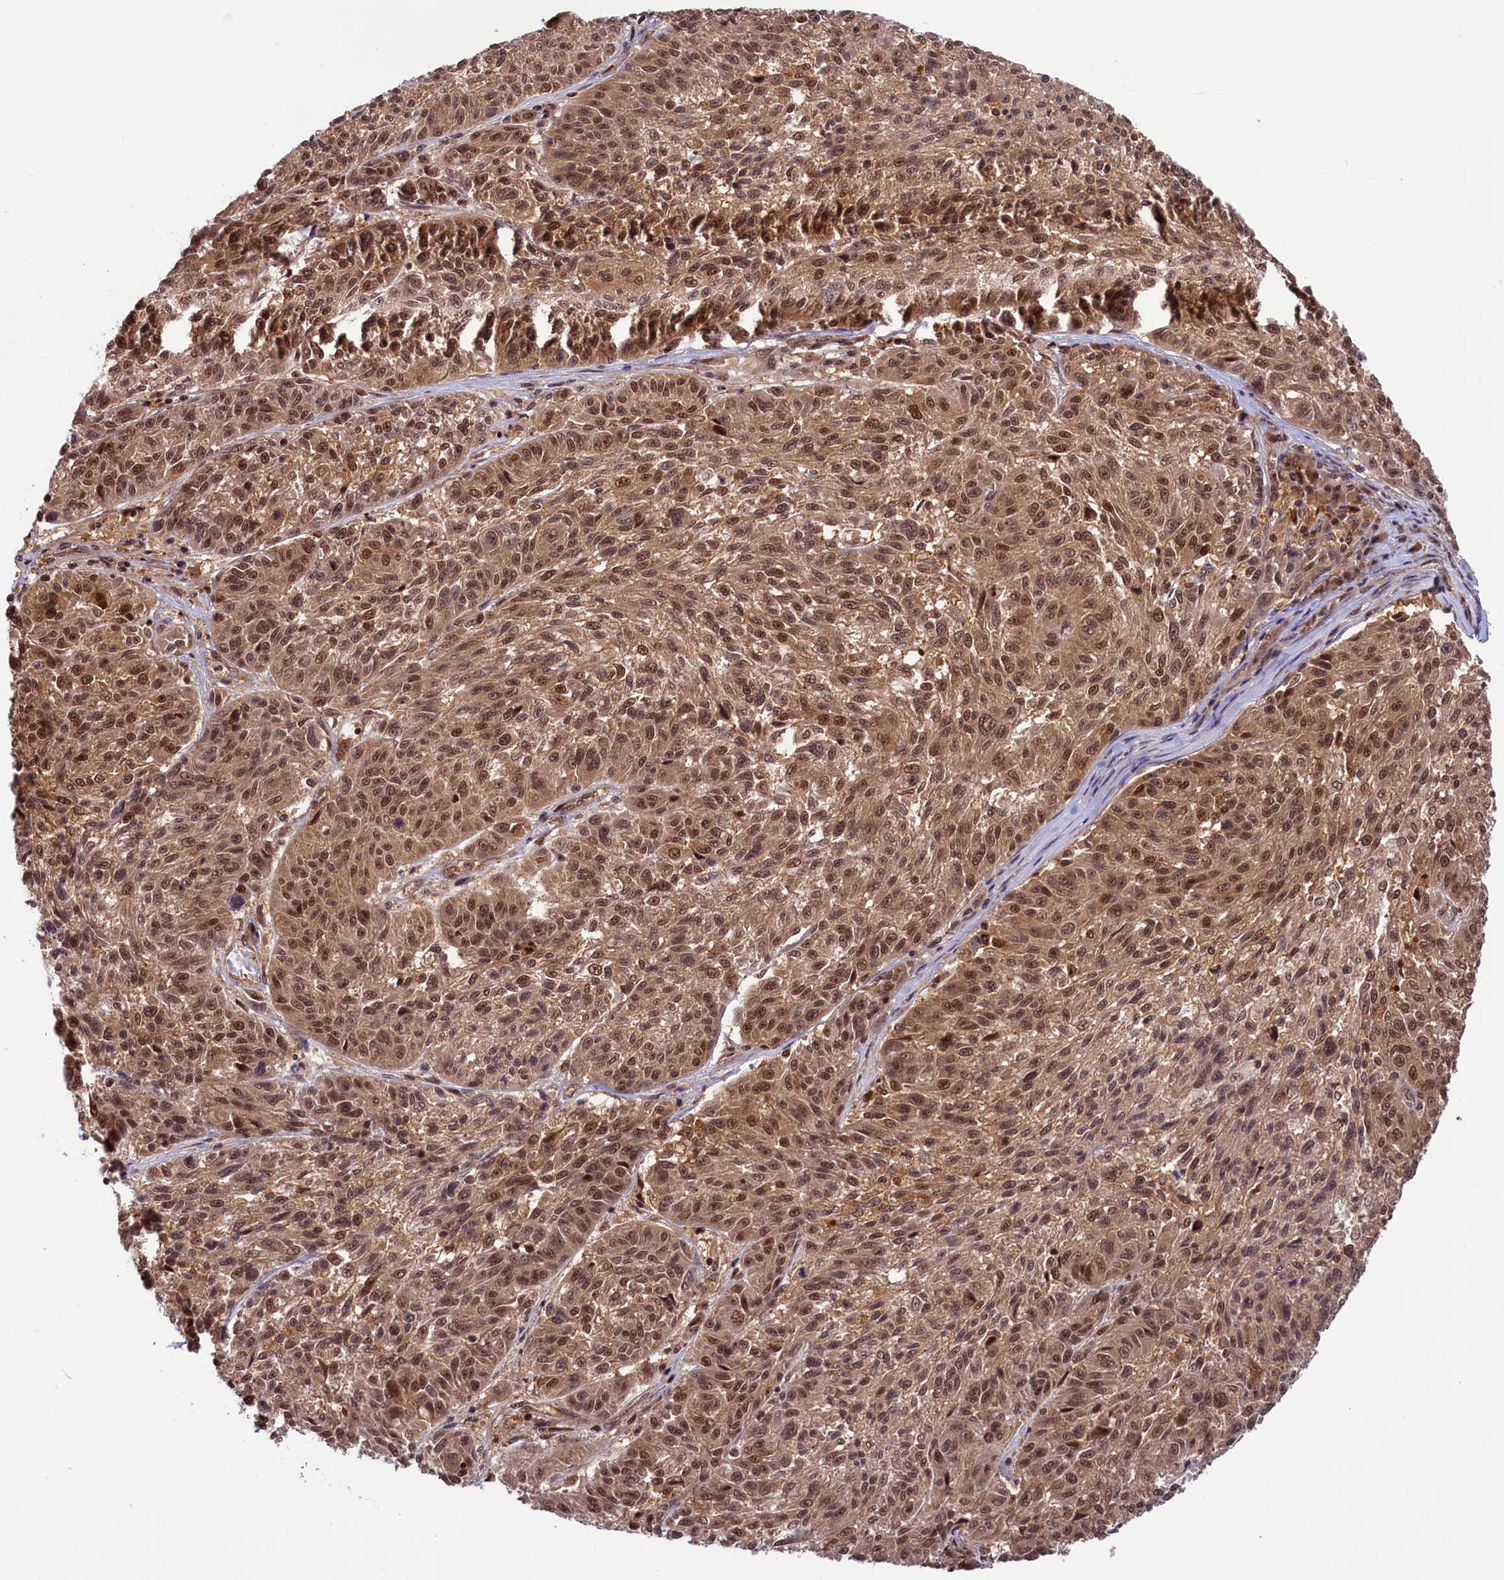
{"staining": {"intensity": "moderate", "quantity": ">75%", "location": "cytoplasmic/membranous,nuclear"}, "tissue": "melanoma", "cell_type": "Tumor cells", "image_type": "cancer", "snomed": [{"axis": "morphology", "description": "Malignant melanoma, NOS"}, {"axis": "topography", "description": "Skin"}], "caption": "Malignant melanoma stained with immunohistochemistry (IHC) displays moderate cytoplasmic/membranous and nuclear staining in approximately >75% of tumor cells.", "gene": "SLC7A6OS", "patient": {"sex": "male", "age": 53}}